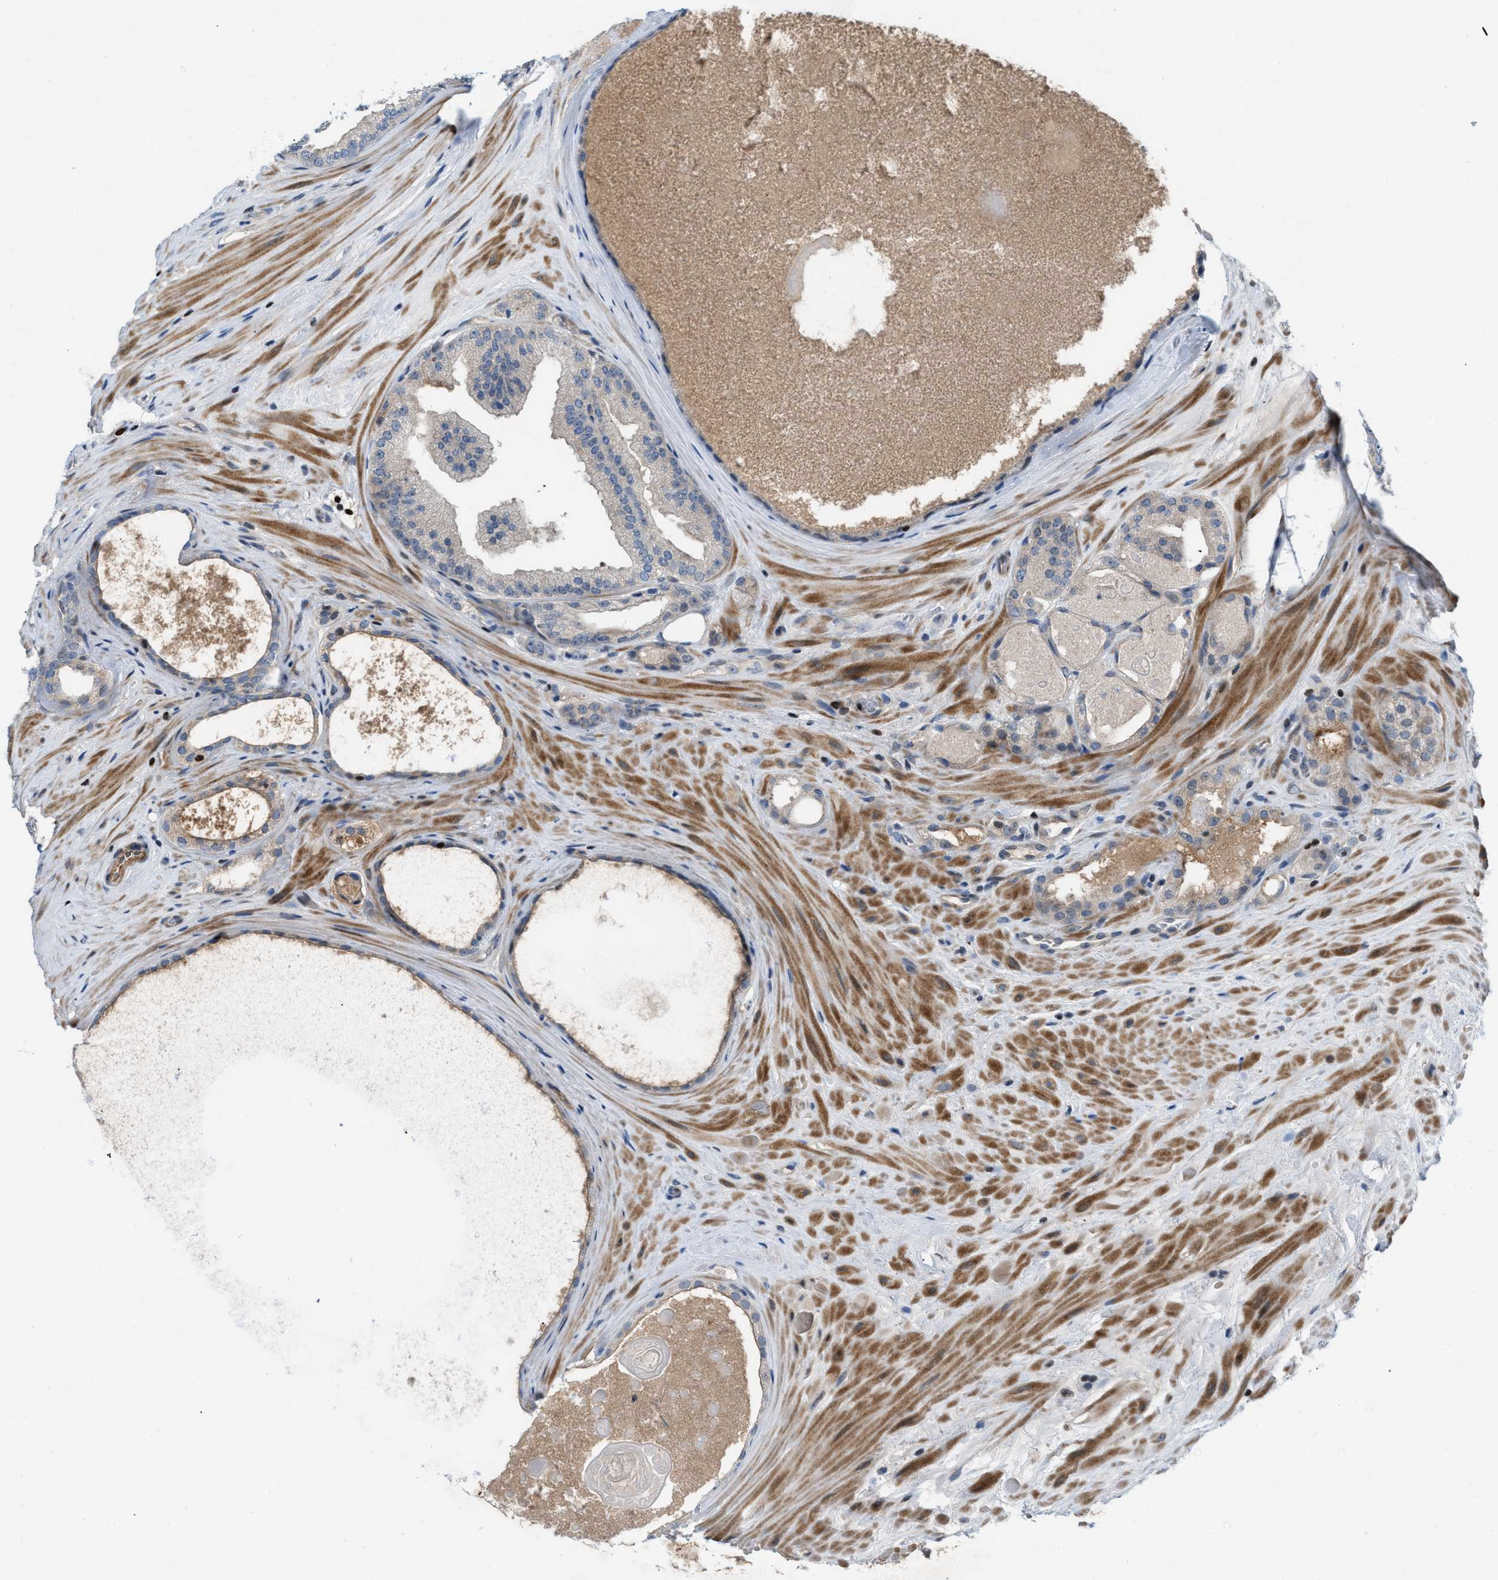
{"staining": {"intensity": "negative", "quantity": "none", "location": "none"}, "tissue": "prostate cancer", "cell_type": "Tumor cells", "image_type": "cancer", "snomed": [{"axis": "morphology", "description": "Adenocarcinoma, Low grade"}, {"axis": "topography", "description": "Prostate"}], "caption": "This is an immunohistochemistry (IHC) image of human prostate adenocarcinoma (low-grade). There is no expression in tumor cells.", "gene": "ZNF276", "patient": {"sex": "male", "age": 65}}